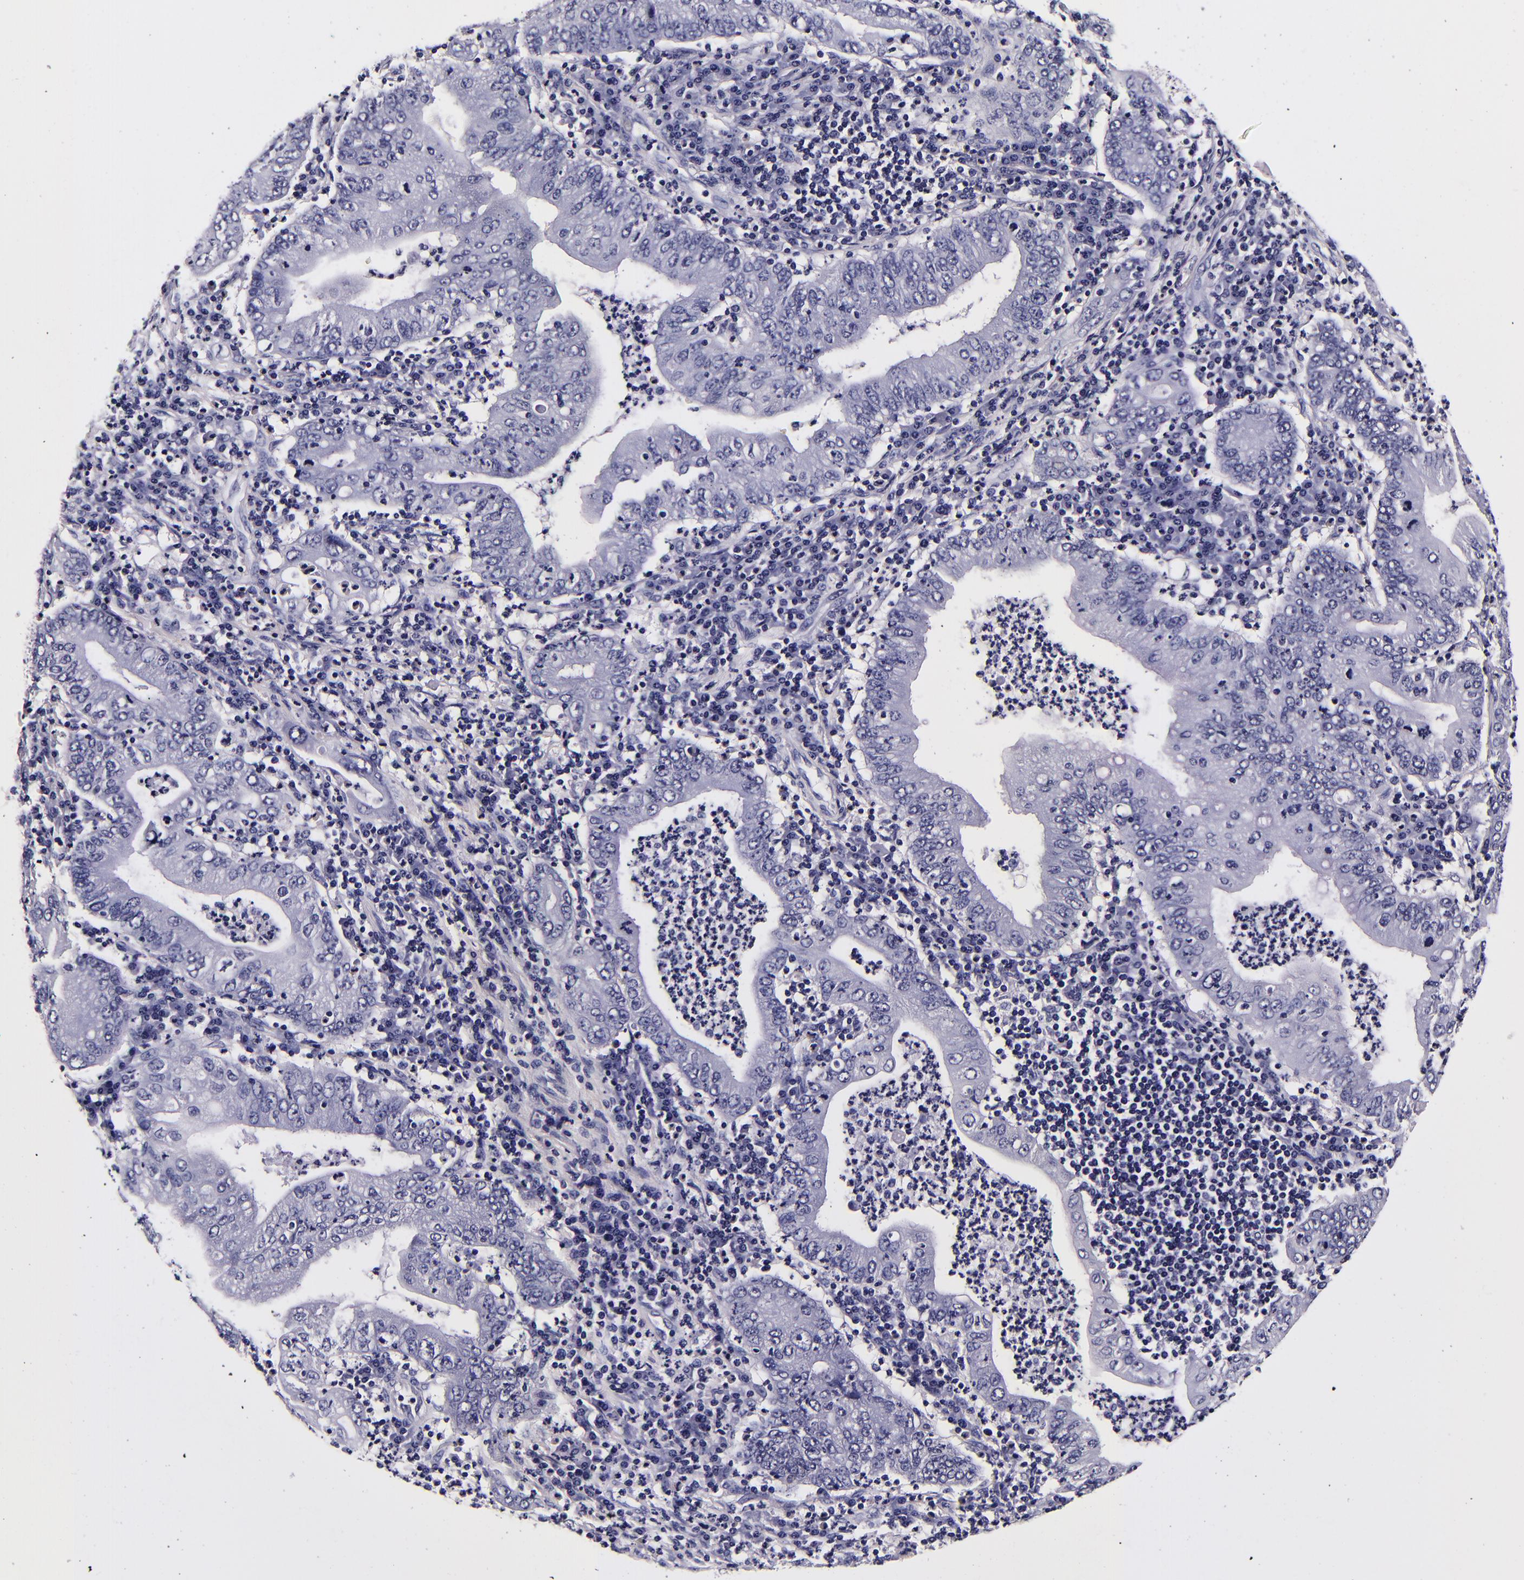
{"staining": {"intensity": "negative", "quantity": "none", "location": "none"}, "tissue": "stomach cancer", "cell_type": "Tumor cells", "image_type": "cancer", "snomed": [{"axis": "morphology", "description": "Normal tissue, NOS"}, {"axis": "morphology", "description": "Adenocarcinoma, NOS"}, {"axis": "topography", "description": "Esophagus"}, {"axis": "topography", "description": "Stomach, upper"}, {"axis": "topography", "description": "Peripheral nerve tissue"}], "caption": "This is a micrograph of immunohistochemistry staining of stomach adenocarcinoma, which shows no staining in tumor cells.", "gene": "FBN1", "patient": {"sex": "male", "age": 62}}